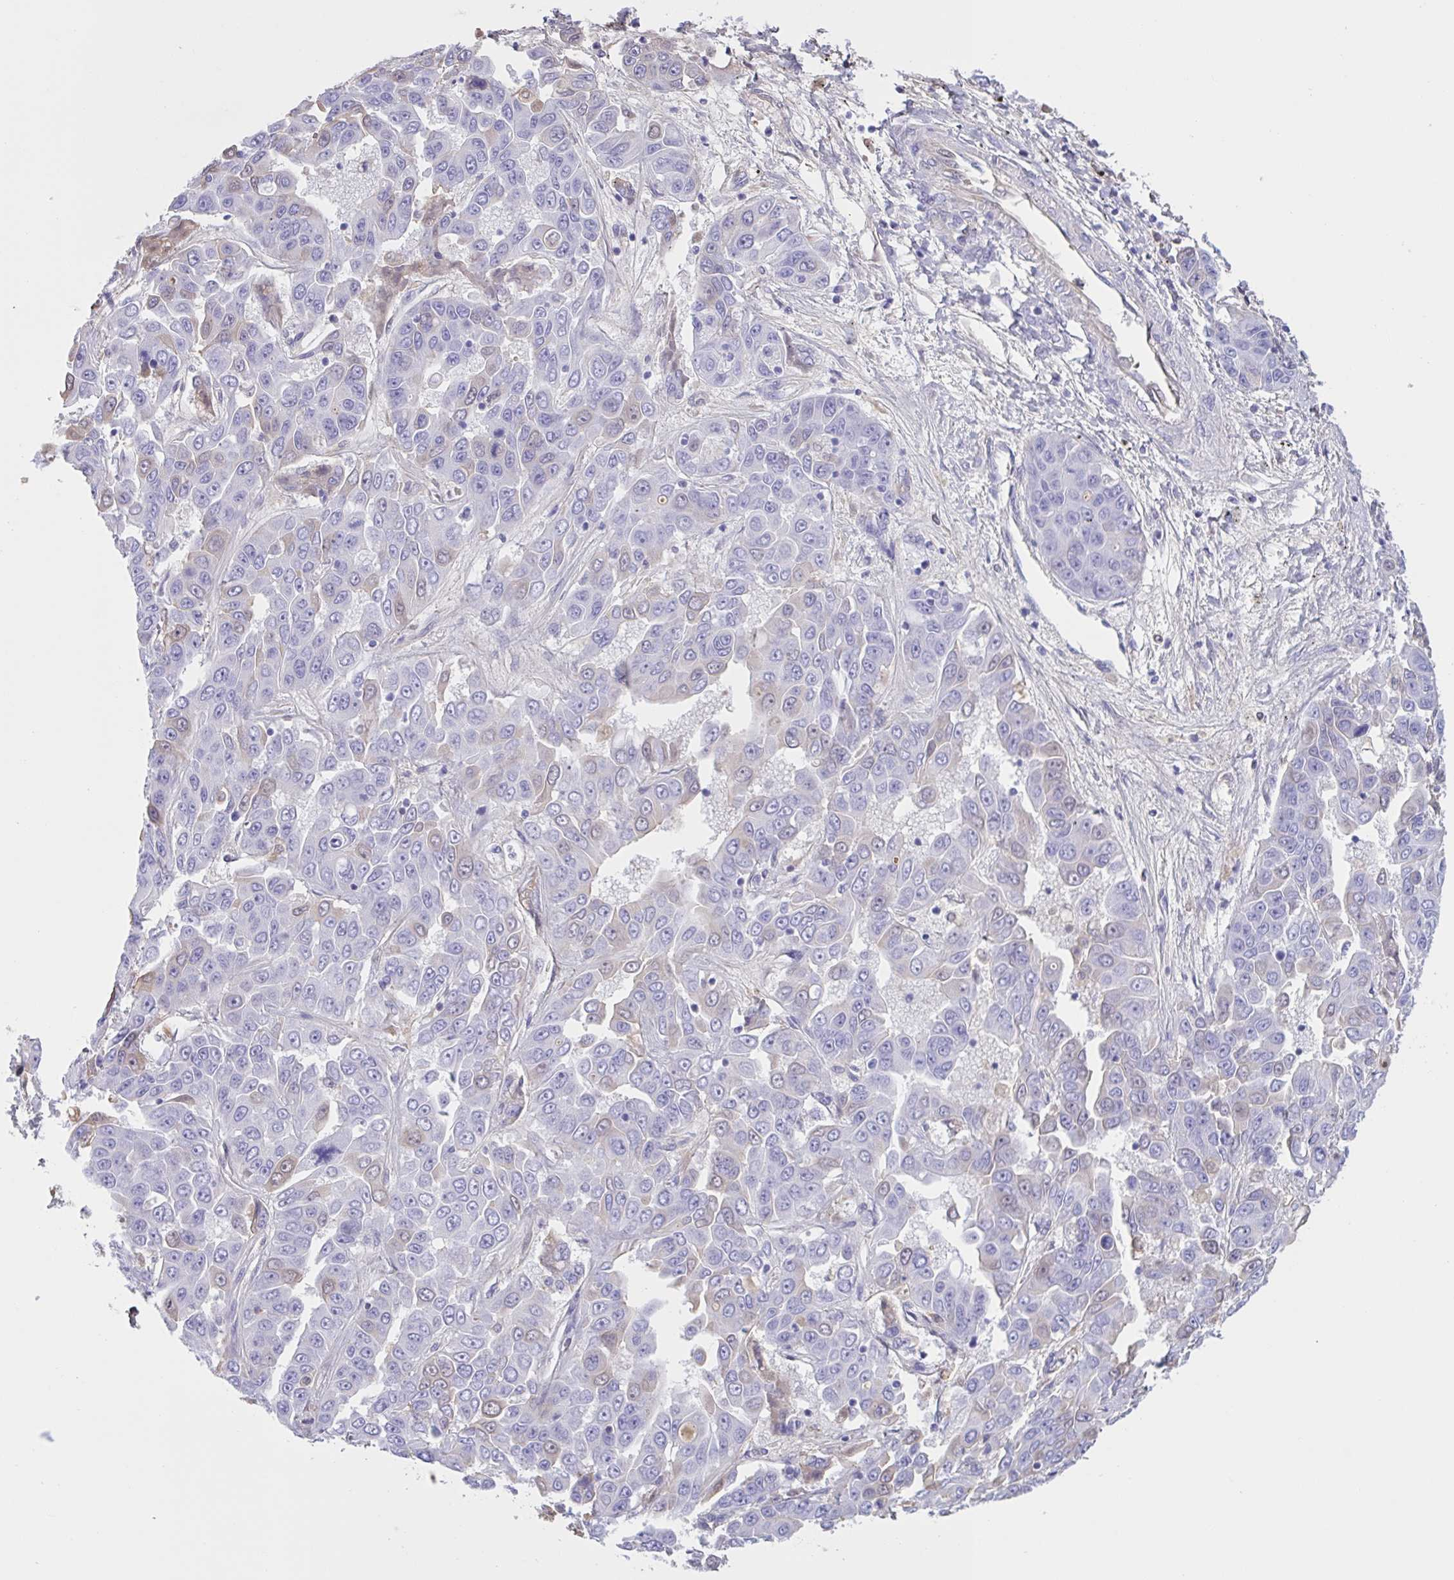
{"staining": {"intensity": "weak", "quantity": "<25%", "location": "cytoplasmic/membranous"}, "tissue": "liver cancer", "cell_type": "Tumor cells", "image_type": "cancer", "snomed": [{"axis": "morphology", "description": "Cholangiocarcinoma"}, {"axis": "topography", "description": "Liver"}], "caption": "The photomicrograph displays no significant positivity in tumor cells of cholangiocarcinoma (liver).", "gene": "LARGE2", "patient": {"sex": "female", "age": 52}}